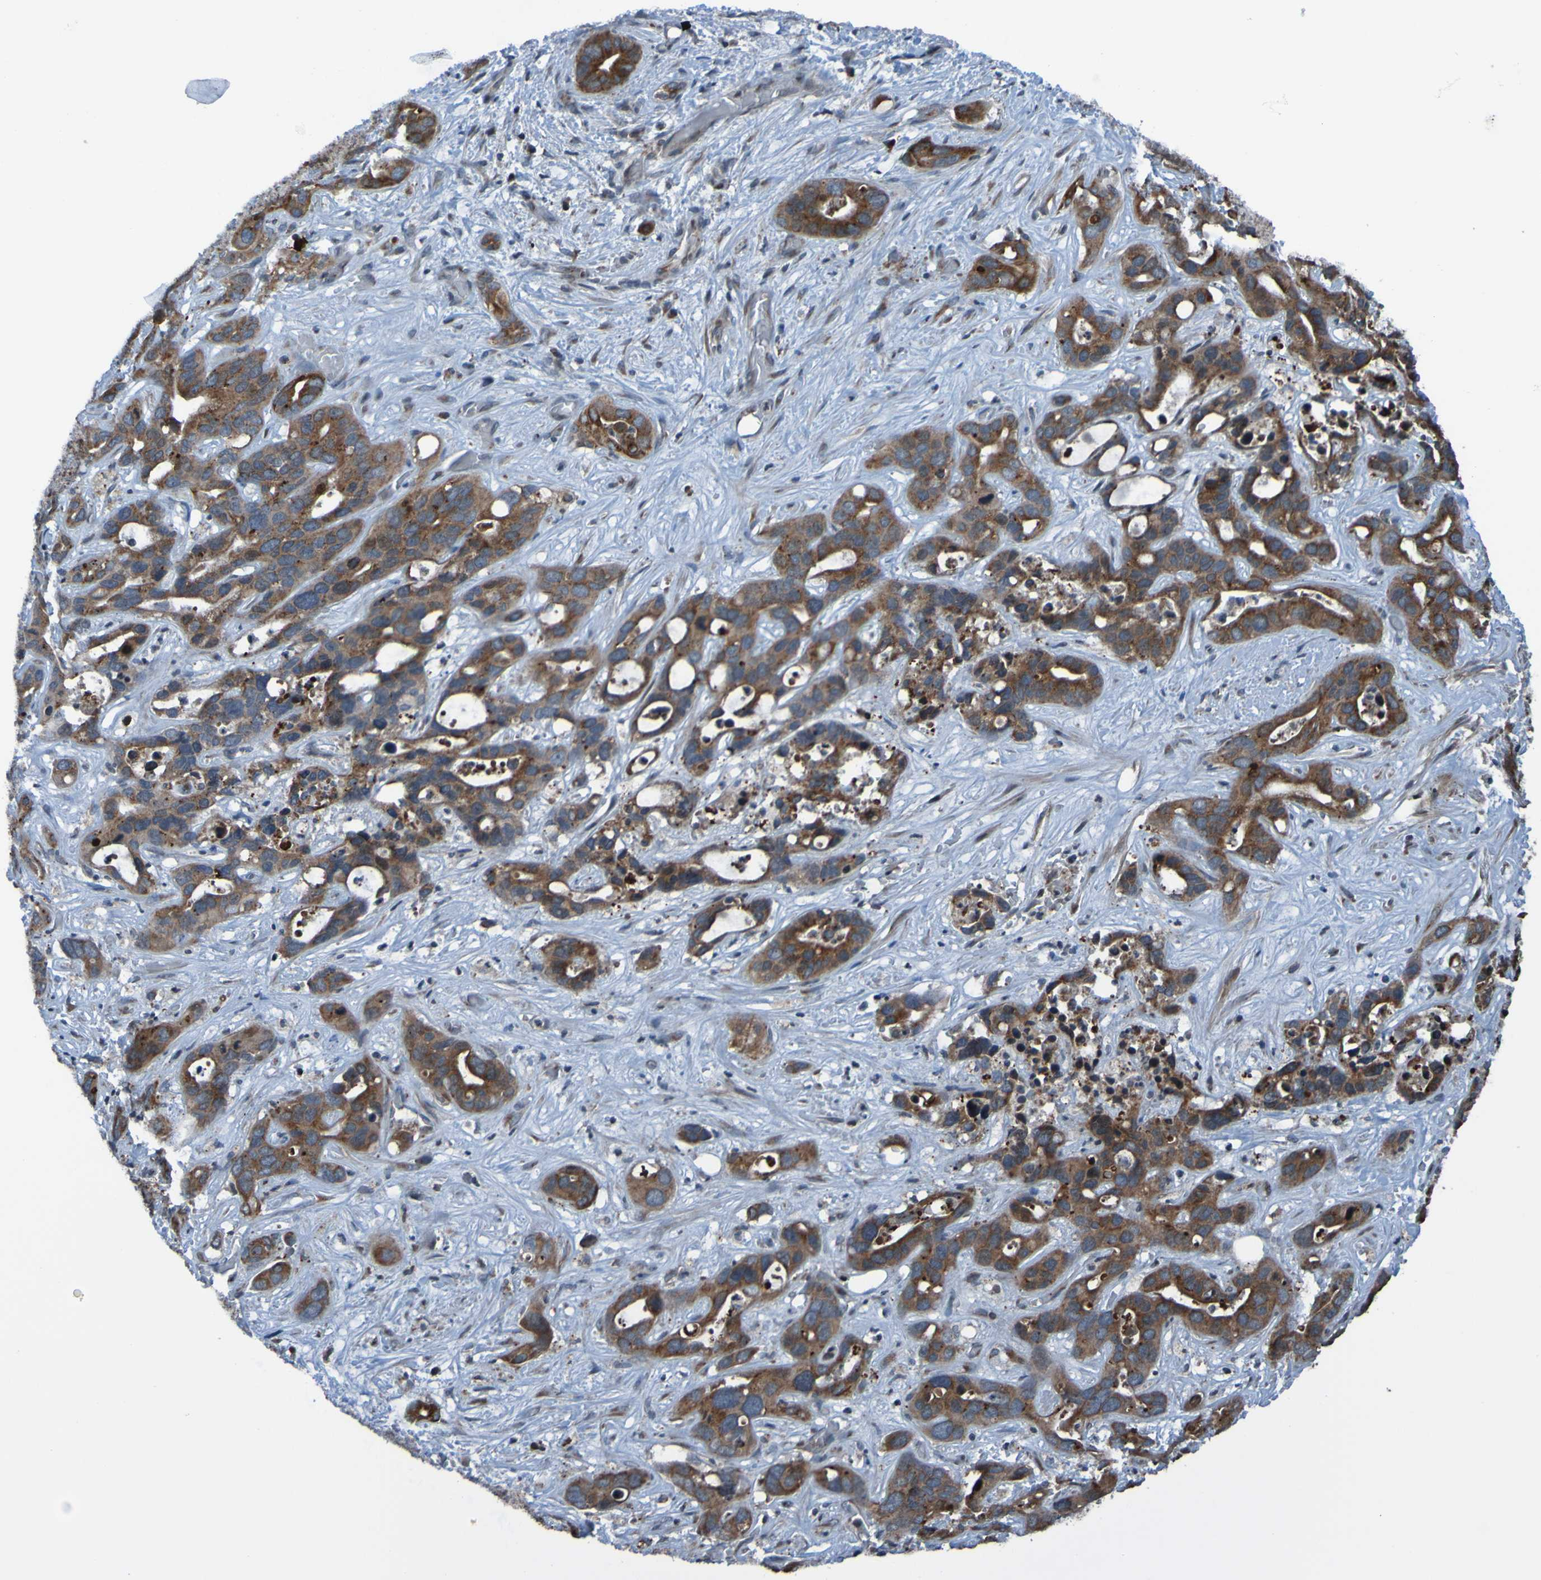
{"staining": {"intensity": "moderate", "quantity": ">75%", "location": "cytoplasmic/membranous"}, "tissue": "liver cancer", "cell_type": "Tumor cells", "image_type": "cancer", "snomed": [{"axis": "morphology", "description": "Cholangiocarcinoma"}, {"axis": "topography", "description": "Liver"}], "caption": "A micrograph of human liver cholangiocarcinoma stained for a protein reveals moderate cytoplasmic/membranous brown staining in tumor cells.", "gene": "UNG", "patient": {"sex": "female", "age": 65}}